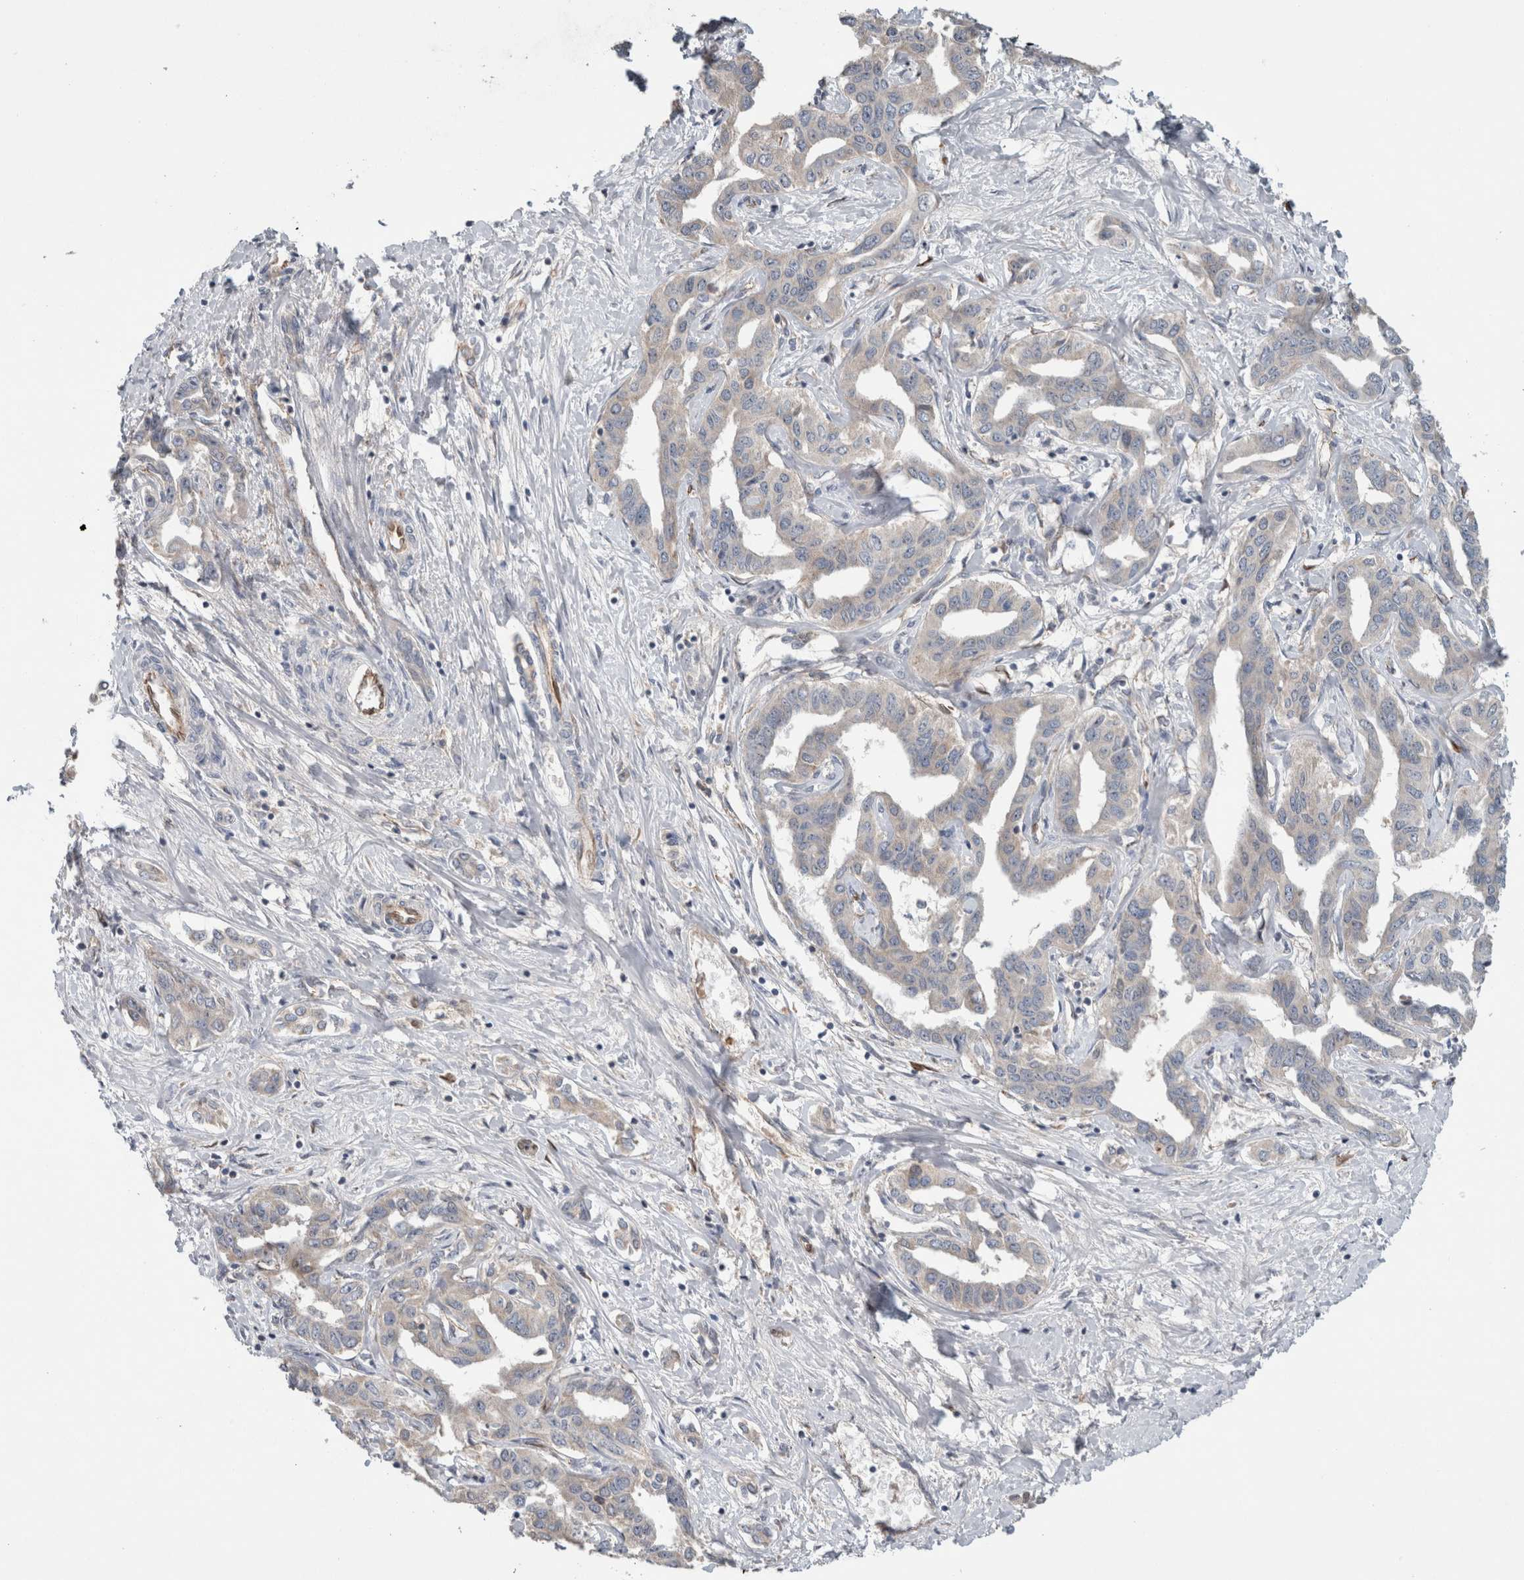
{"staining": {"intensity": "negative", "quantity": "none", "location": "none"}, "tissue": "liver cancer", "cell_type": "Tumor cells", "image_type": "cancer", "snomed": [{"axis": "morphology", "description": "Cholangiocarcinoma"}, {"axis": "topography", "description": "Liver"}], "caption": "Immunohistochemistry (IHC) of human liver cancer (cholangiocarcinoma) displays no staining in tumor cells.", "gene": "TARBP1", "patient": {"sex": "male", "age": 59}}